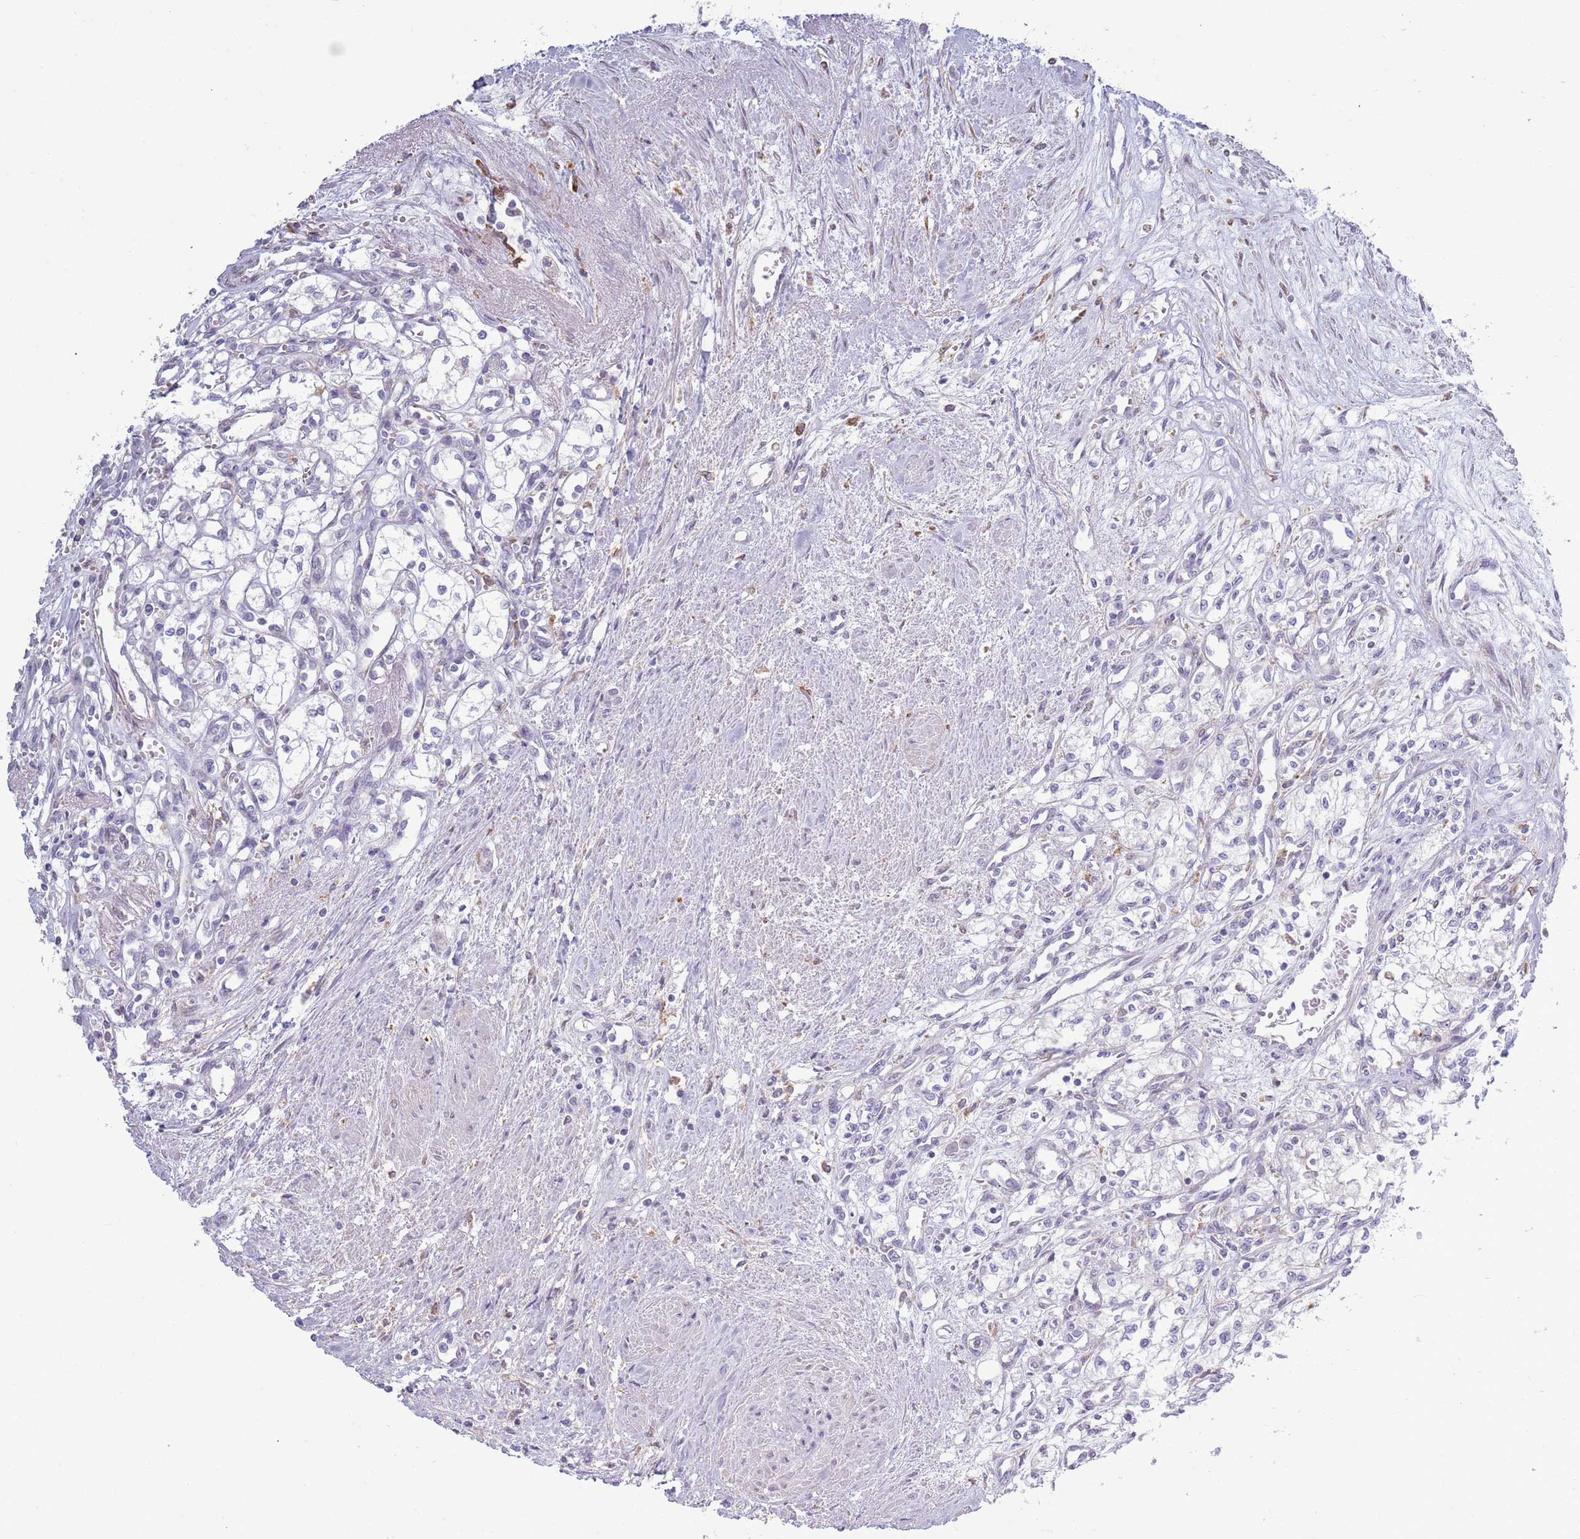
{"staining": {"intensity": "negative", "quantity": "none", "location": "none"}, "tissue": "renal cancer", "cell_type": "Tumor cells", "image_type": "cancer", "snomed": [{"axis": "morphology", "description": "Adenocarcinoma, NOS"}, {"axis": "topography", "description": "Kidney"}], "caption": "Adenocarcinoma (renal) was stained to show a protein in brown. There is no significant positivity in tumor cells. The staining is performed using DAB (3,3'-diaminobenzidine) brown chromogen with nuclei counter-stained in using hematoxylin.", "gene": "ACSBG1", "patient": {"sex": "male", "age": 59}}